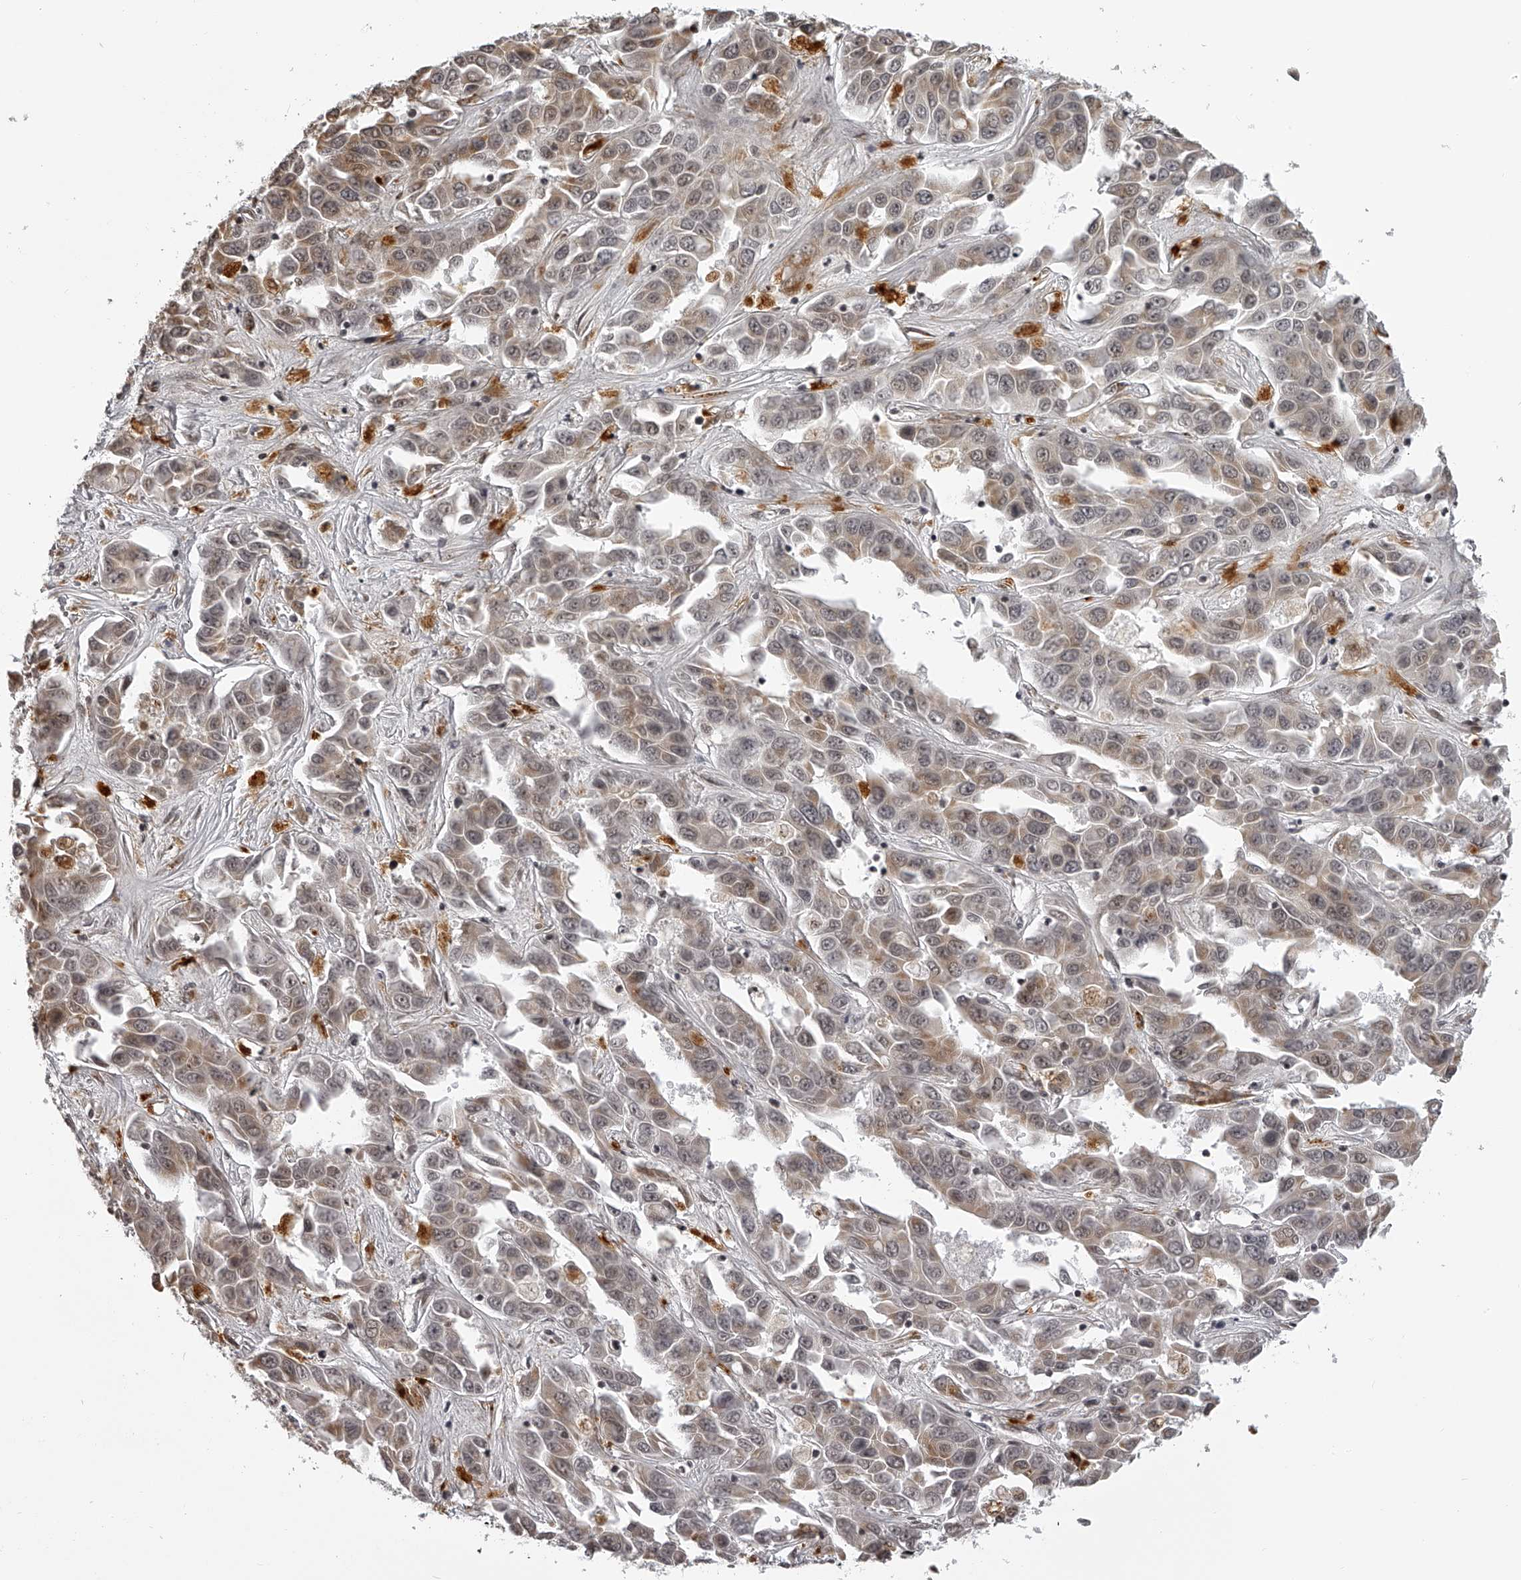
{"staining": {"intensity": "weak", "quantity": "25%-75%", "location": "cytoplasmic/membranous,nuclear"}, "tissue": "liver cancer", "cell_type": "Tumor cells", "image_type": "cancer", "snomed": [{"axis": "morphology", "description": "Cholangiocarcinoma"}, {"axis": "topography", "description": "Liver"}], "caption": "Immunohistochemical staining of human liver cancer displays weak cytoplasmic/membranous and nuclear protein staining in approximately 25%-75% of tumor cells.", "gene": "ODF2L", "patient": {"sex": "female", "age": 52}}